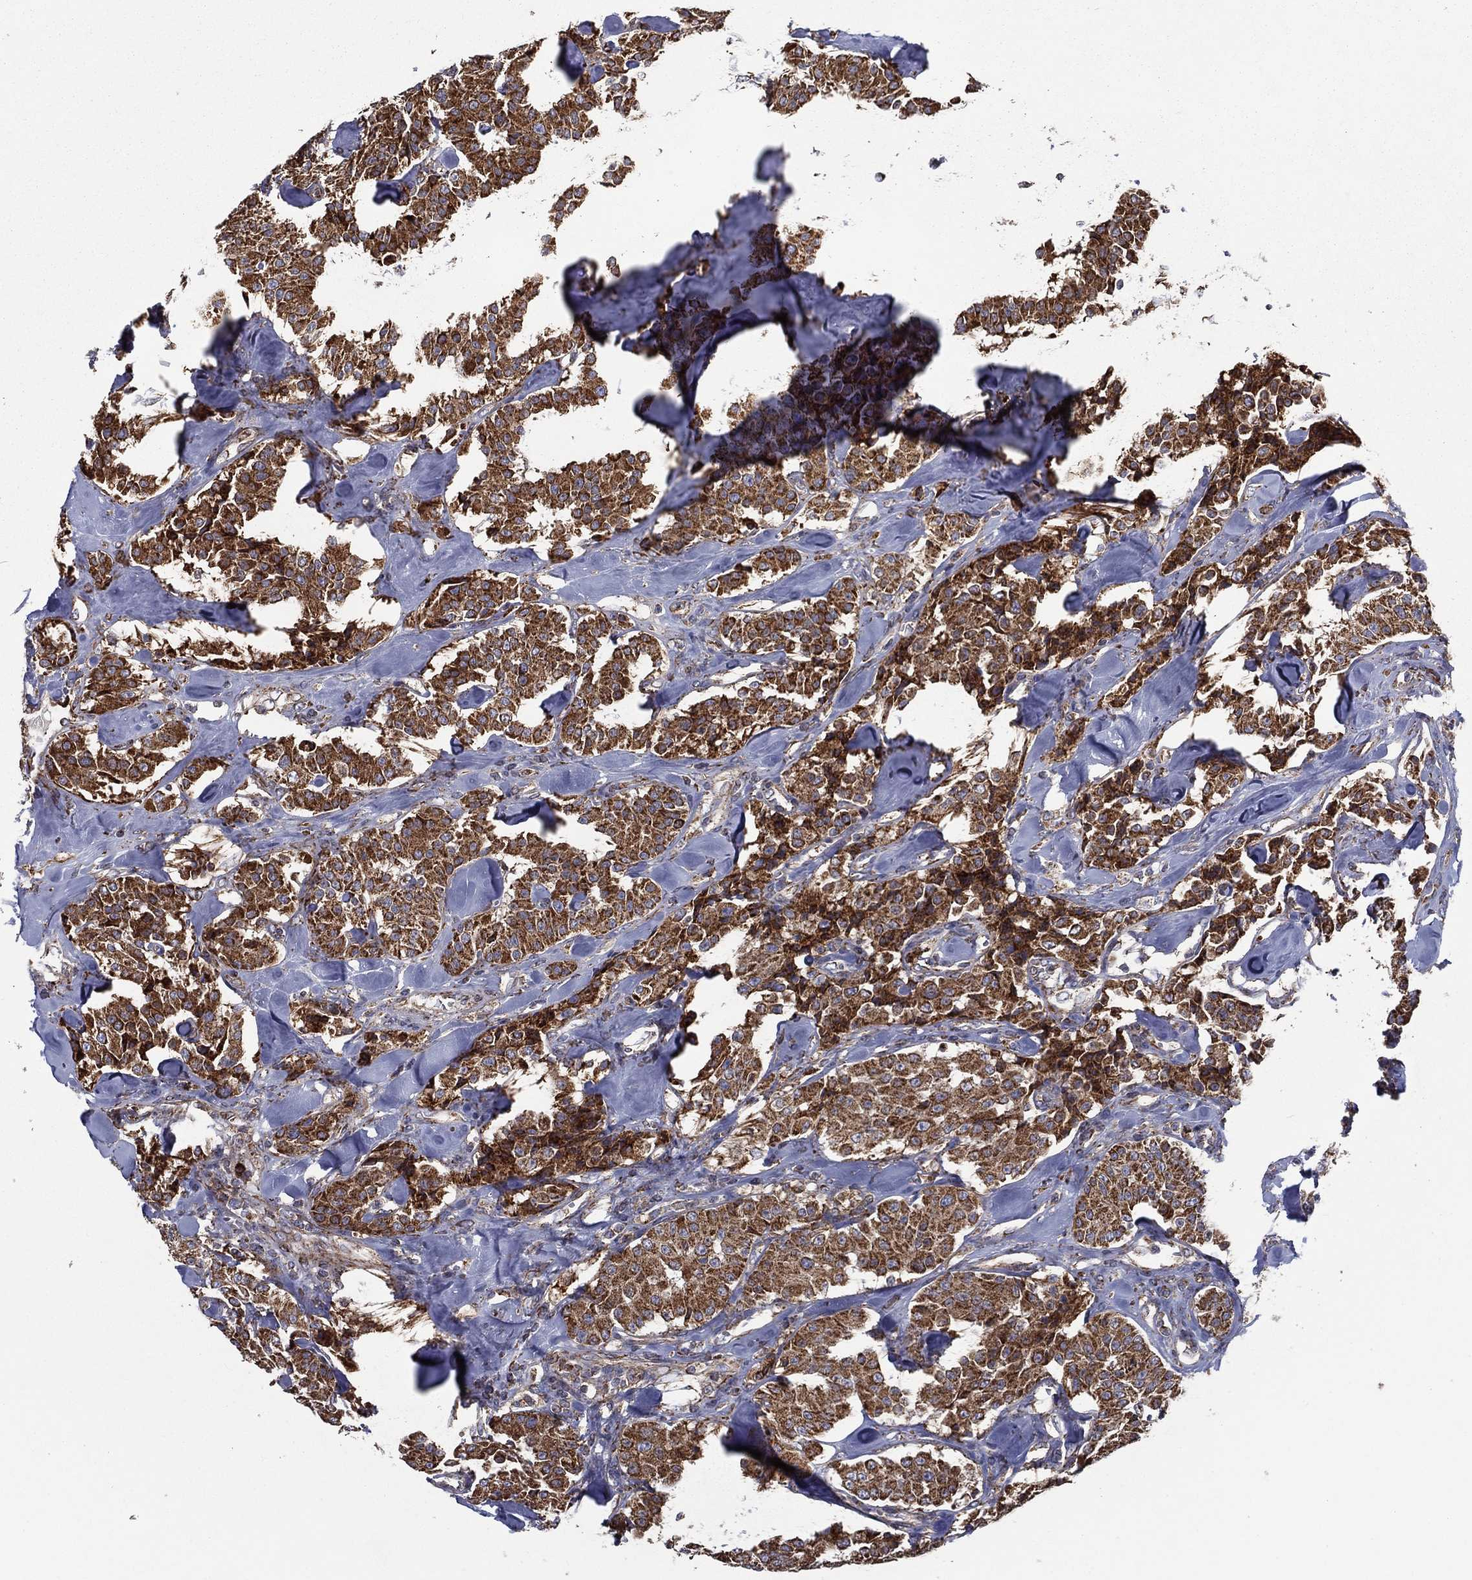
{"staining": {"intensity": "strong", "quantity": ">75%", "location": "cytoplasmic/membranous"}, "tissue": "carcinoid", "cell_type": "Tumor cells", "image_type": "cancer", "snomed": [{"axis": "morphology", "description": "Carcinoid, malignant, NOS"}, {"axis": "topography", "description": "Pancreas"}], "caption": "A brown stain labels strong cytoplasmic/membranous staining of a protein in carcinoid (malignant) tumor cells. Nuclei are stained in blue.", "gene": "MT-CYB", "patient": {"sex": "male", "age": 41}}